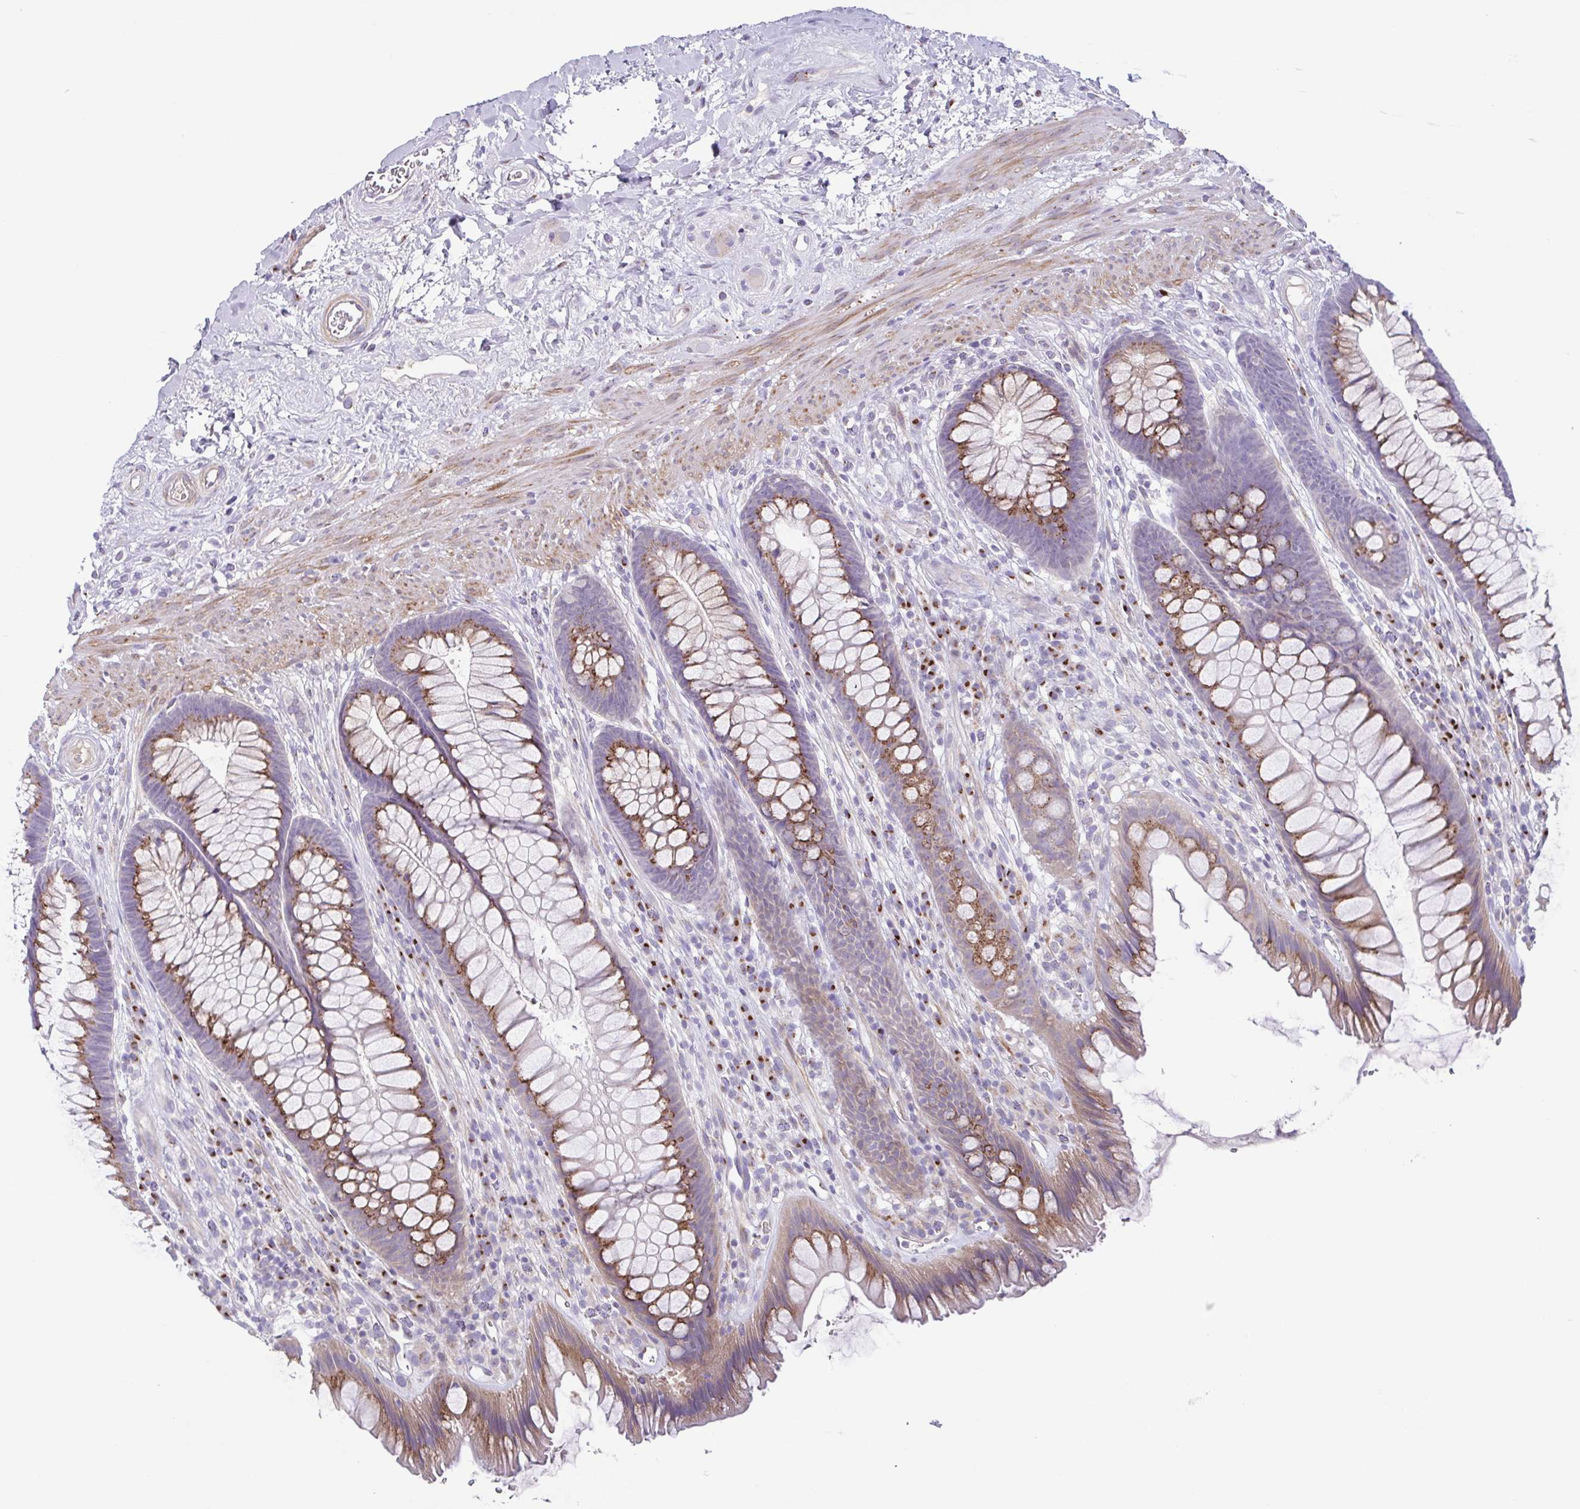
{"staining": {"intensity": "moderate", "quantity": ">75%", "location": "cytoplasmic/membranous"}, "tissue": "rectum", "cell_type": "Glandular cells", "image_type": "normal", "snomed": [{"axis": "morphology", "description": "Normal tissue, NOS"}, {"axis": "topography", "description": "Rectum"}], "caption": "A brown stain shows moderate cytoplasmic/membranous positivity of a protein in glandular cells of unremarkable human rectum.", "gene": "COL17A1", "patient": {"sex": "male", "age": 53}}